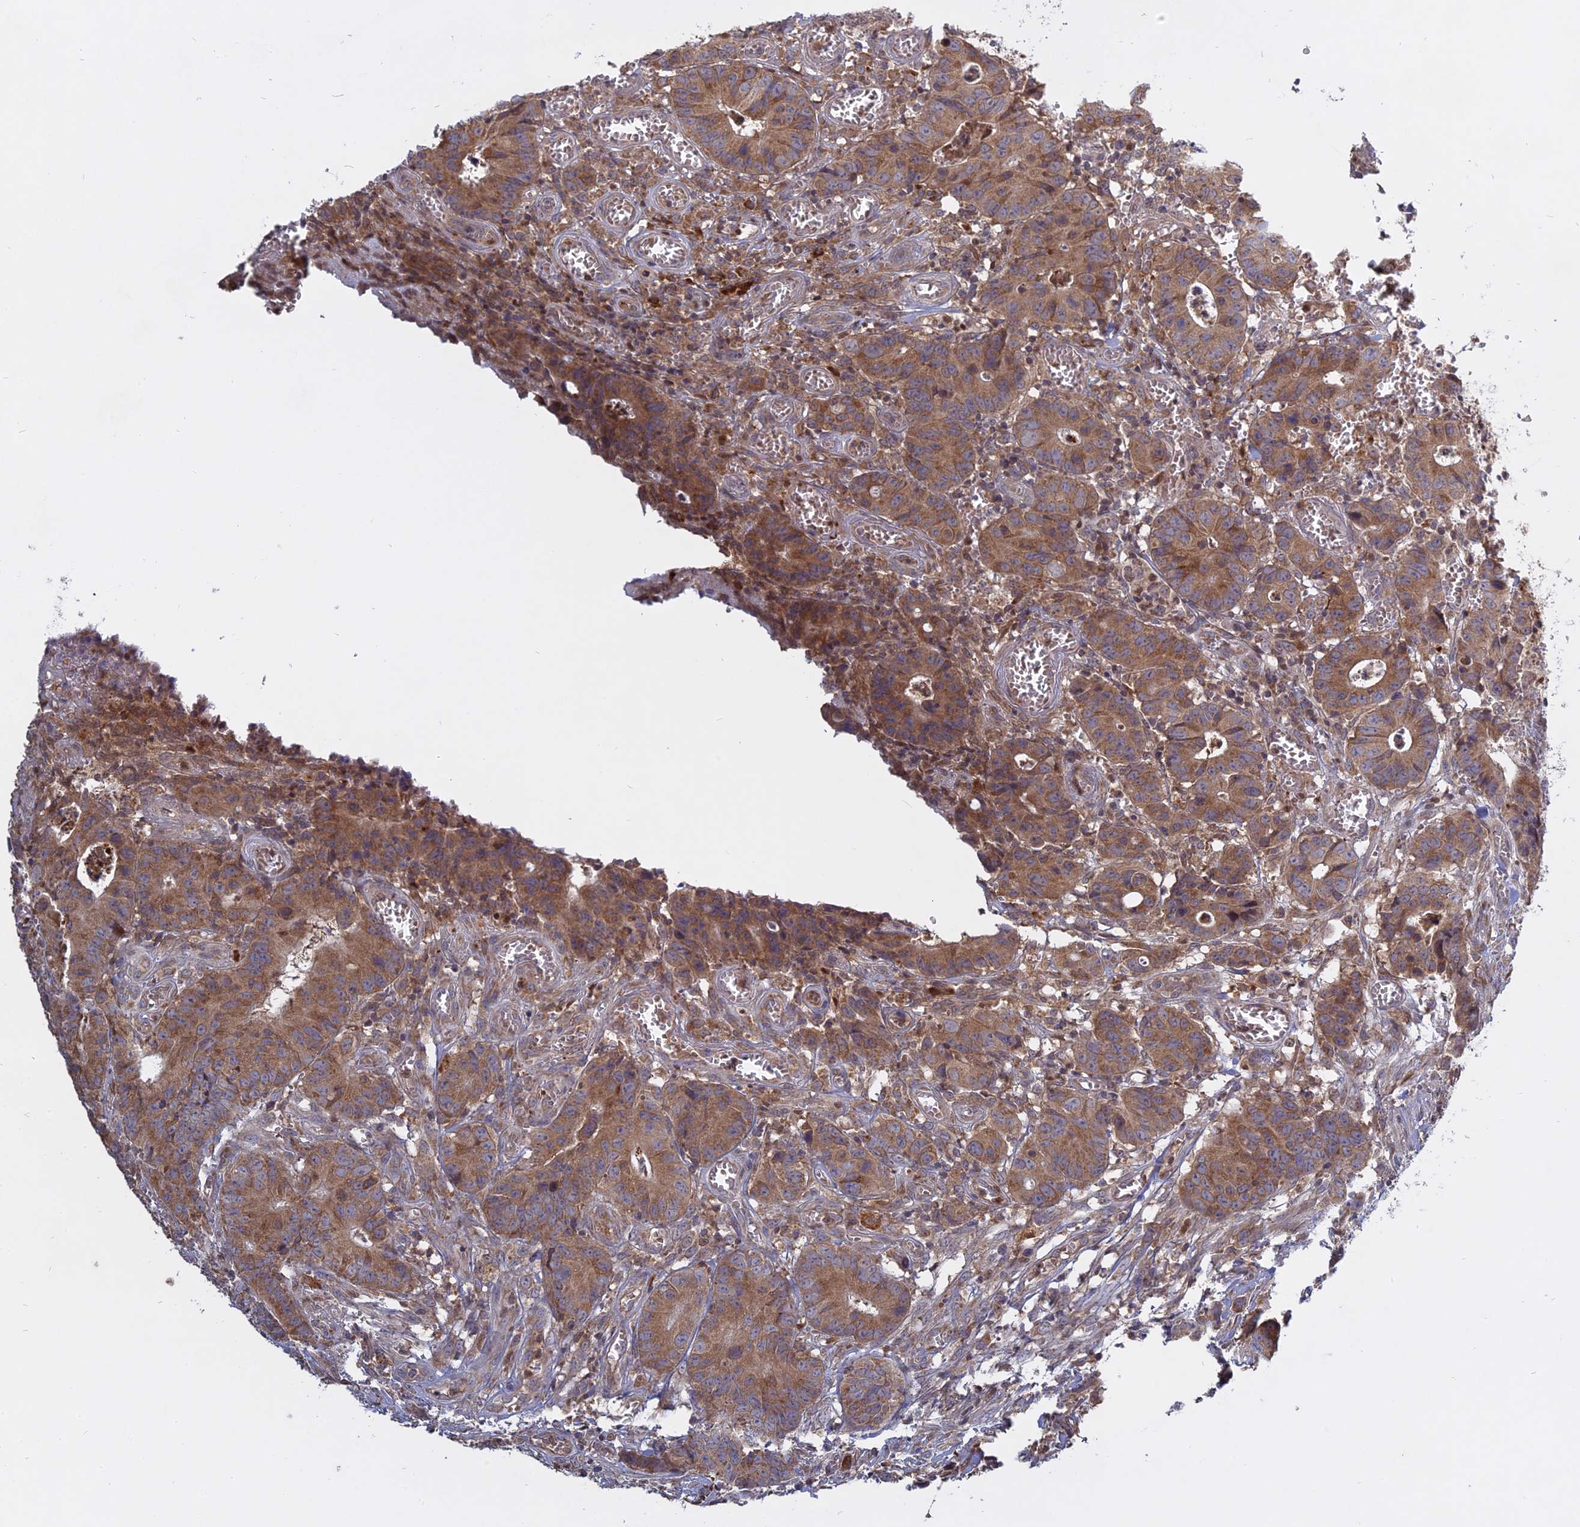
{"staining": {"intensity": "moderate", "quantity": ">75%", "location": "cytoplasmic/membranous"}, "tissue": "colorectal cancer", "cell_type": "Tumor cells", "image_type": "cancer", "snomed": [{"axis": "morphology", "description": "Adenocarcinoma, NOS"}, {"axis": "topography", "description": "Colon"}], "caption": "A micrograph of human adenocarcinoma (colorectal) stained for a protein reveals moderate cytoplasmic/membranous brown staining in tumor cells.", "gene": "TMEM208", "patient": {"sex": "female", "age": 57}}